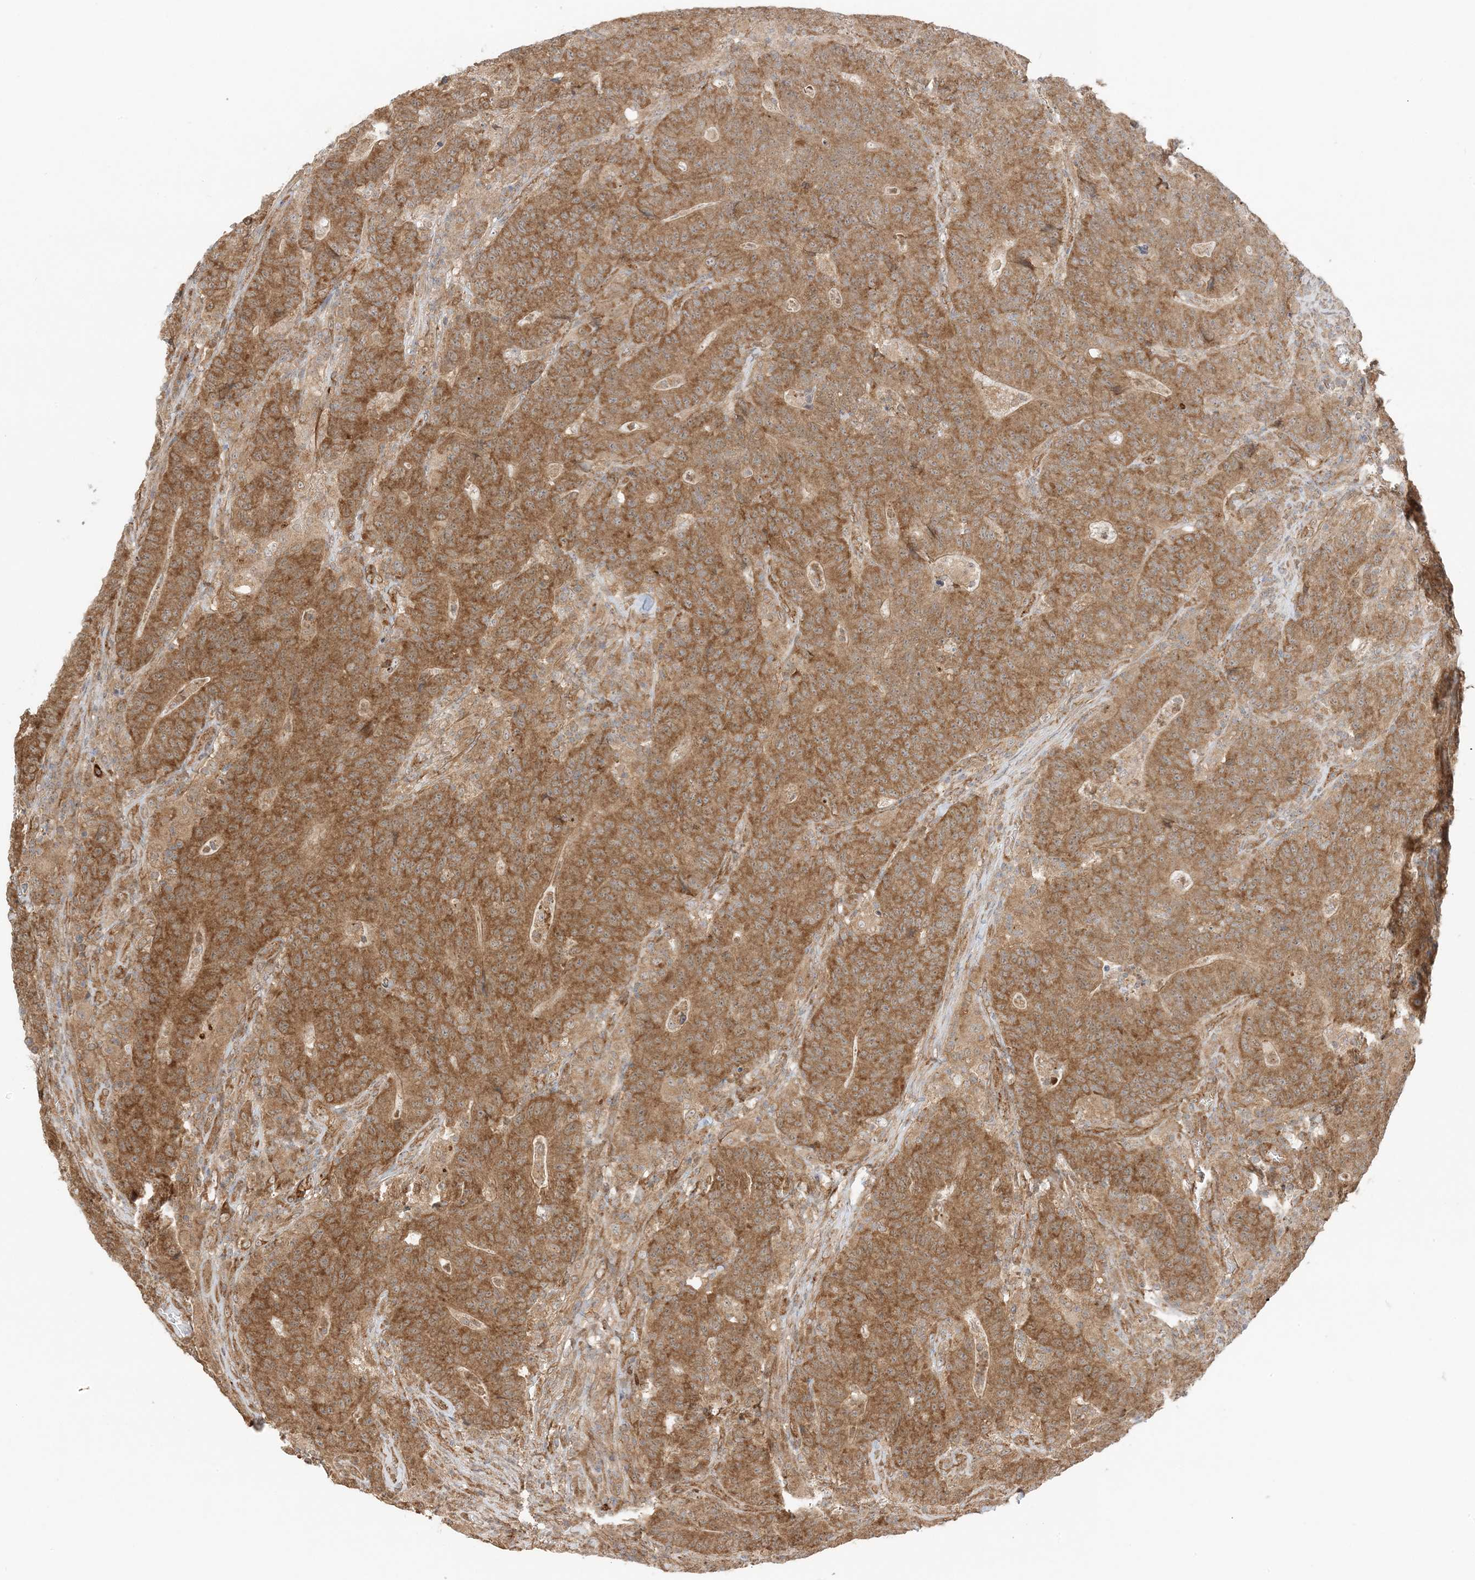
{"staining": {"intensity": "moderate", "quantity": ">75%", "location": "cytoplasmic/membranous"}, "tissue": "colorectal cancer", "cell_type": "Tumor cells", "image_type": "cancer", "snomed": [{"axis": "morphology", "description": "Normal tissue, NOS"}, {"axis": "morphology", "description": "Adenocarcinoma, NOS"}, {"axis": "topography", "description": "Colon"}], "caption": "Protein expression analysis of colorectal cancer exhibits moderate cytoplasmic/membranous expression in about >75% of tumor cells.", "gene": "UBAP2L", "patient": {"sex": "female", "age": 75}}